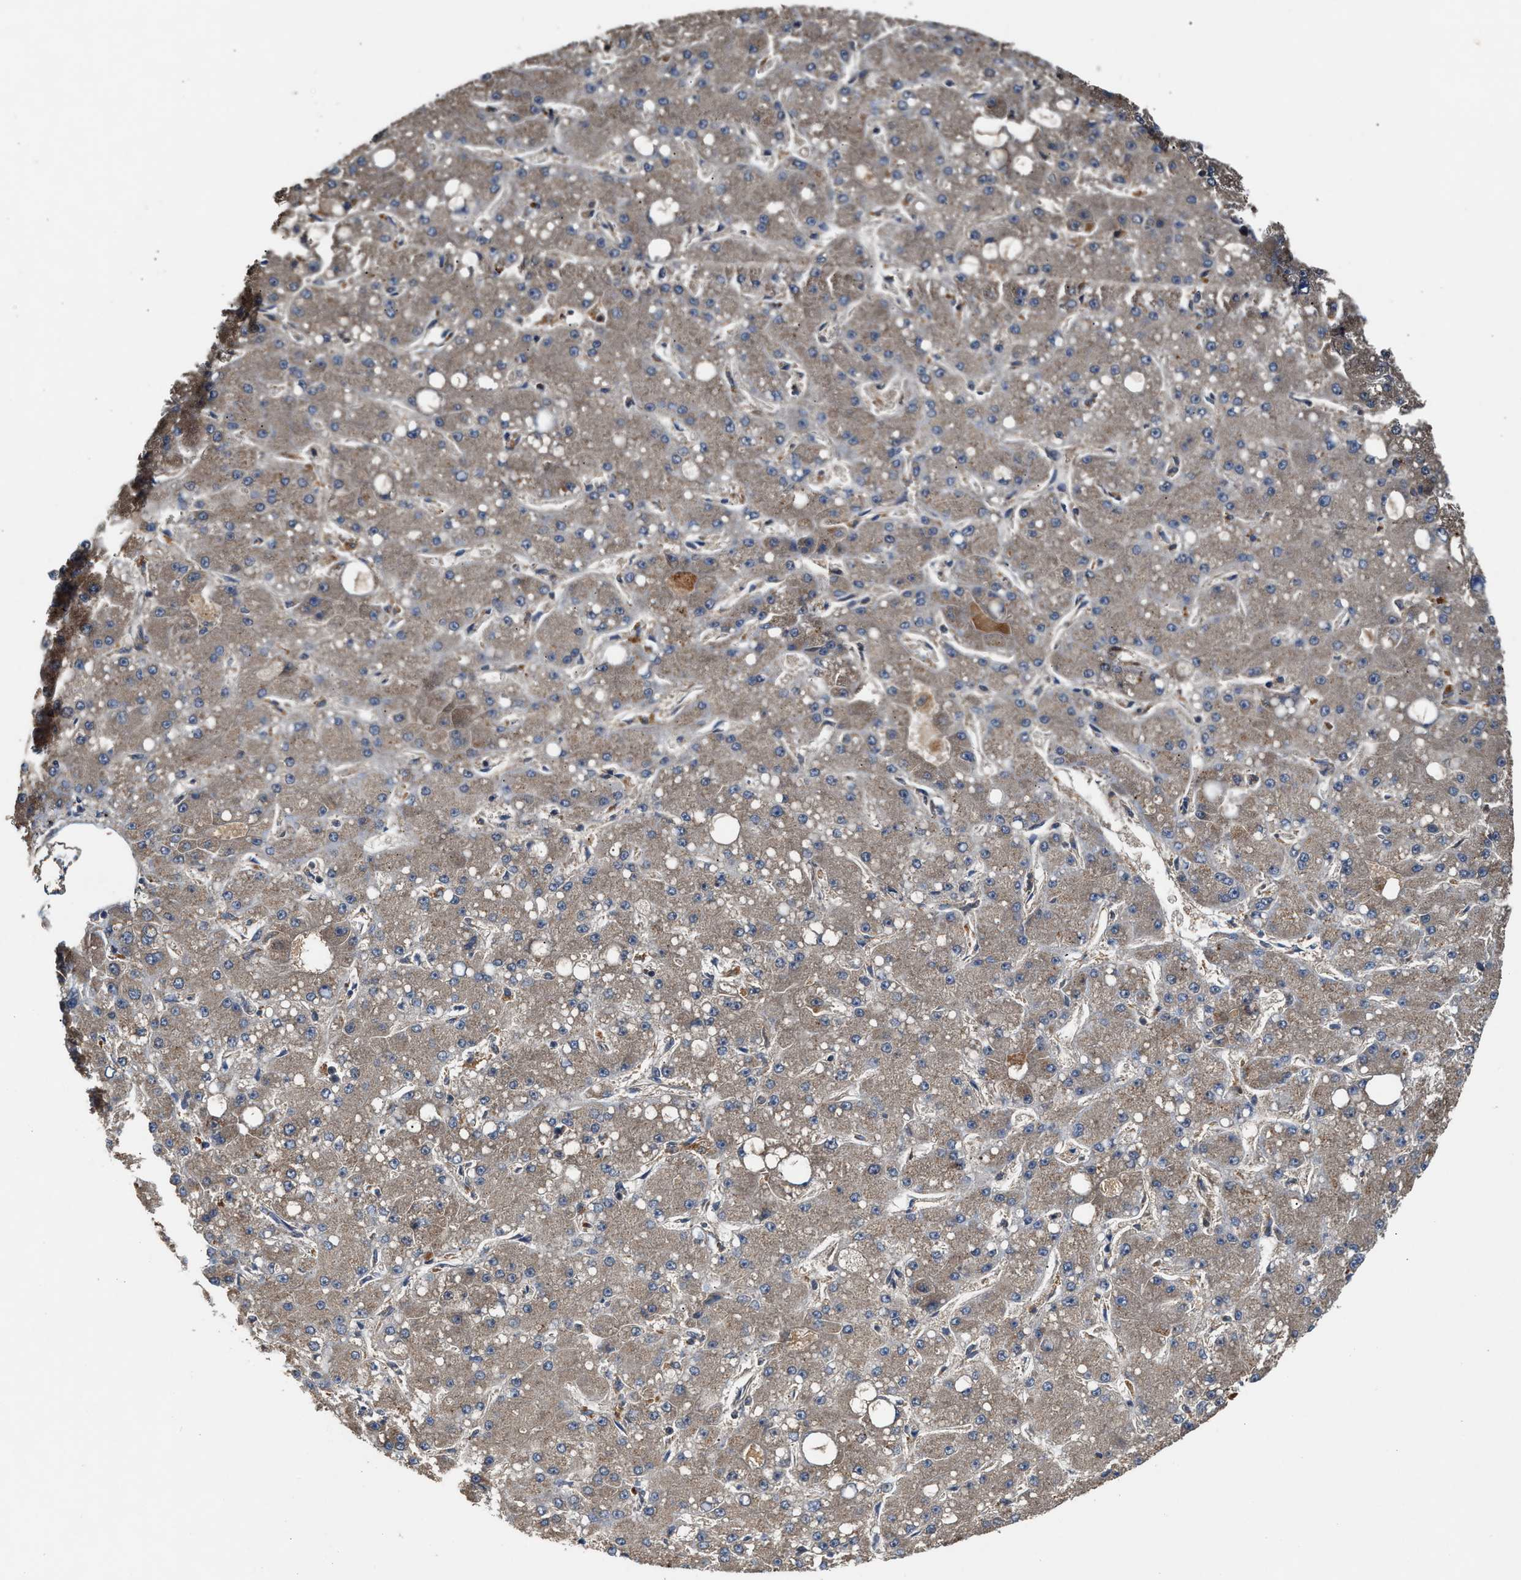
{"staining": {"intensity": "moderate", "quantity": ">75%", "location": "cytoplasmic/membranous"}, "tissue": "liver cancer", "cell_type": "Tumor cells", "image_type": "cancer", "snomed": [{"axis": "morphology", "description": "Carcinoma, Hepatocellular, NOS"}, {"axis": "topography", "description": "Liver"}], "caption": "Liver hepatocellular carcinoma tissue demonstrates moderate cytoplasmic/membranous positivity in approximately >75% of tumor cells, visualized by immunohistochemistry.", "gene": "RUSC2", "patient": {"sex": "male", "age": 67}}